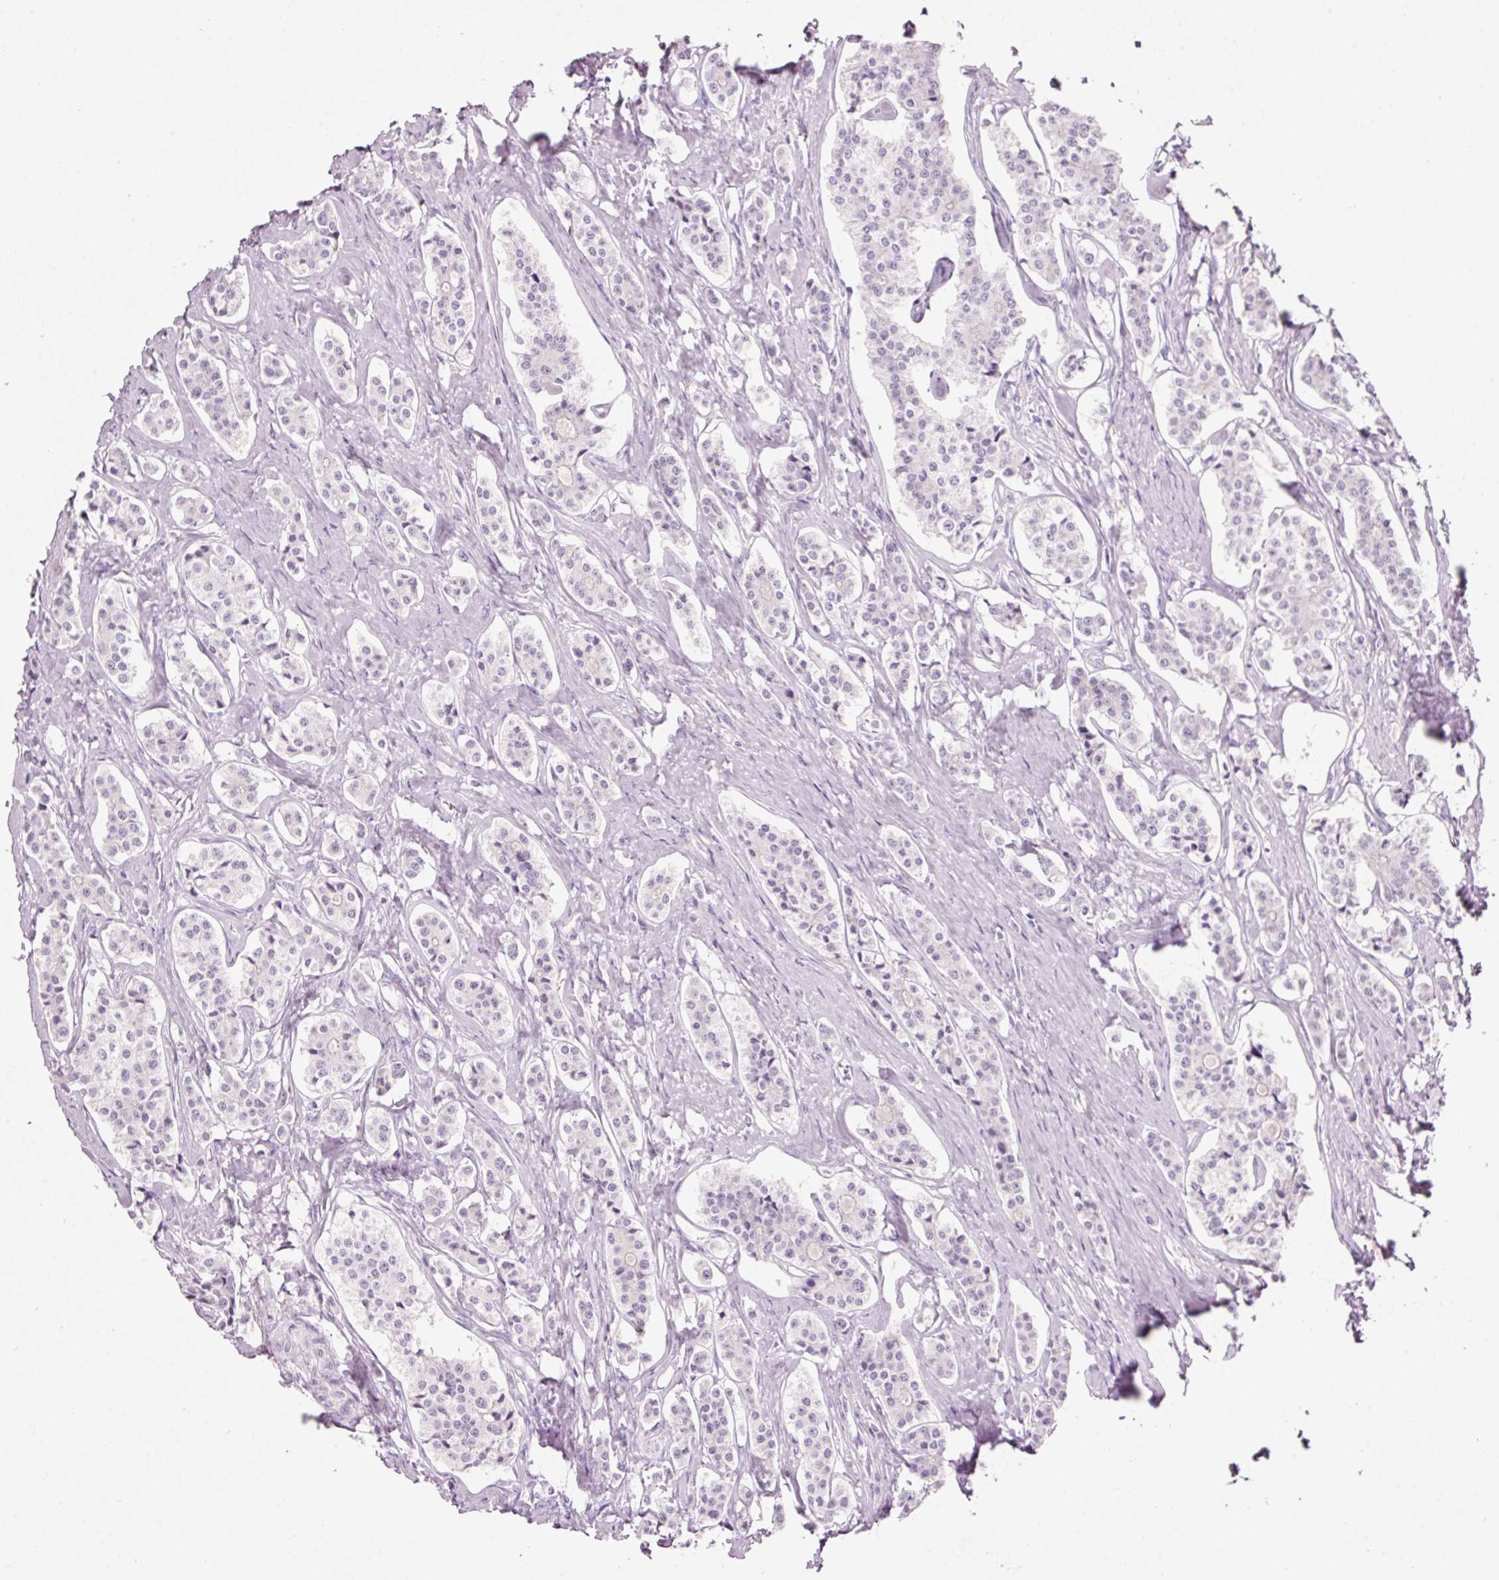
{"staining": {"intensity": "negative", "quantity": "none", "location": "none"}, "tissue": "carcinoid", "cell_type": "Tumor cells", "image_type": "cancer", "snomed": [{"axis": "morphology", "description": "Carcinoid, malignant, NOS"}, {"axis": "topography", "description": "Small intestine"}], "caption": "There is no significant positivity in tumor cells of carcinoid.", "gene": "GCG", "patient": {"sex": "male", "age": 63}}